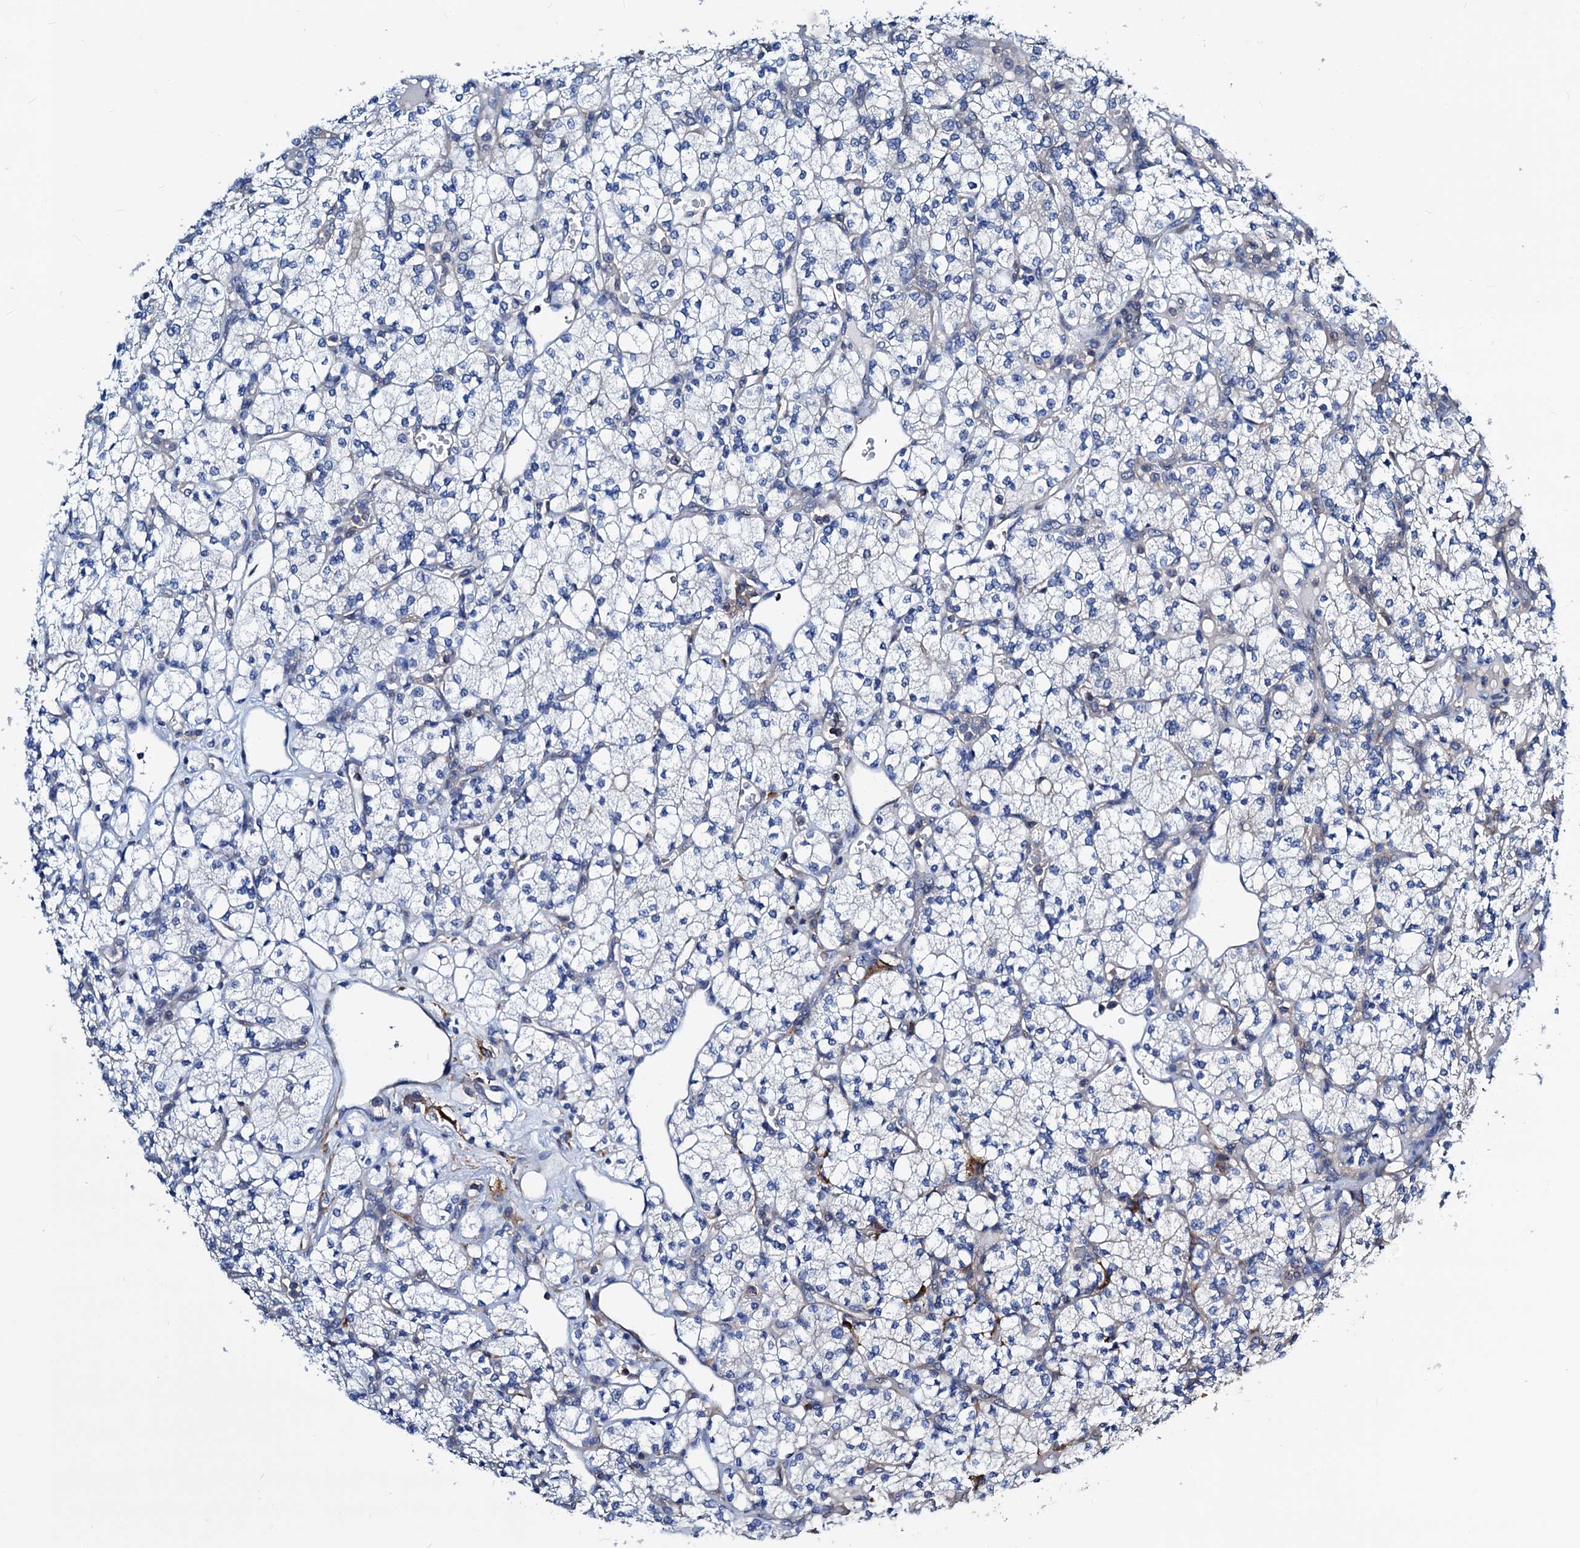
{"staining": {"intensity": "negative", "quantity": "none", "location": "none"}, "tissue": "renal cancer", "cell_type": "Tumor cells", "image_type": "cancer", "snomed": [{"axis": "morphology", "description": "Adenocarcinoma, NOS"}, {"axis": "topography", "description": "Kidney"}], "caption": "Photomicrograph shows no protein positivity in tumor cells of renal cancer tissue.", "gene": "GCOM1", "patient": {"sex": "male", "age": 77}}